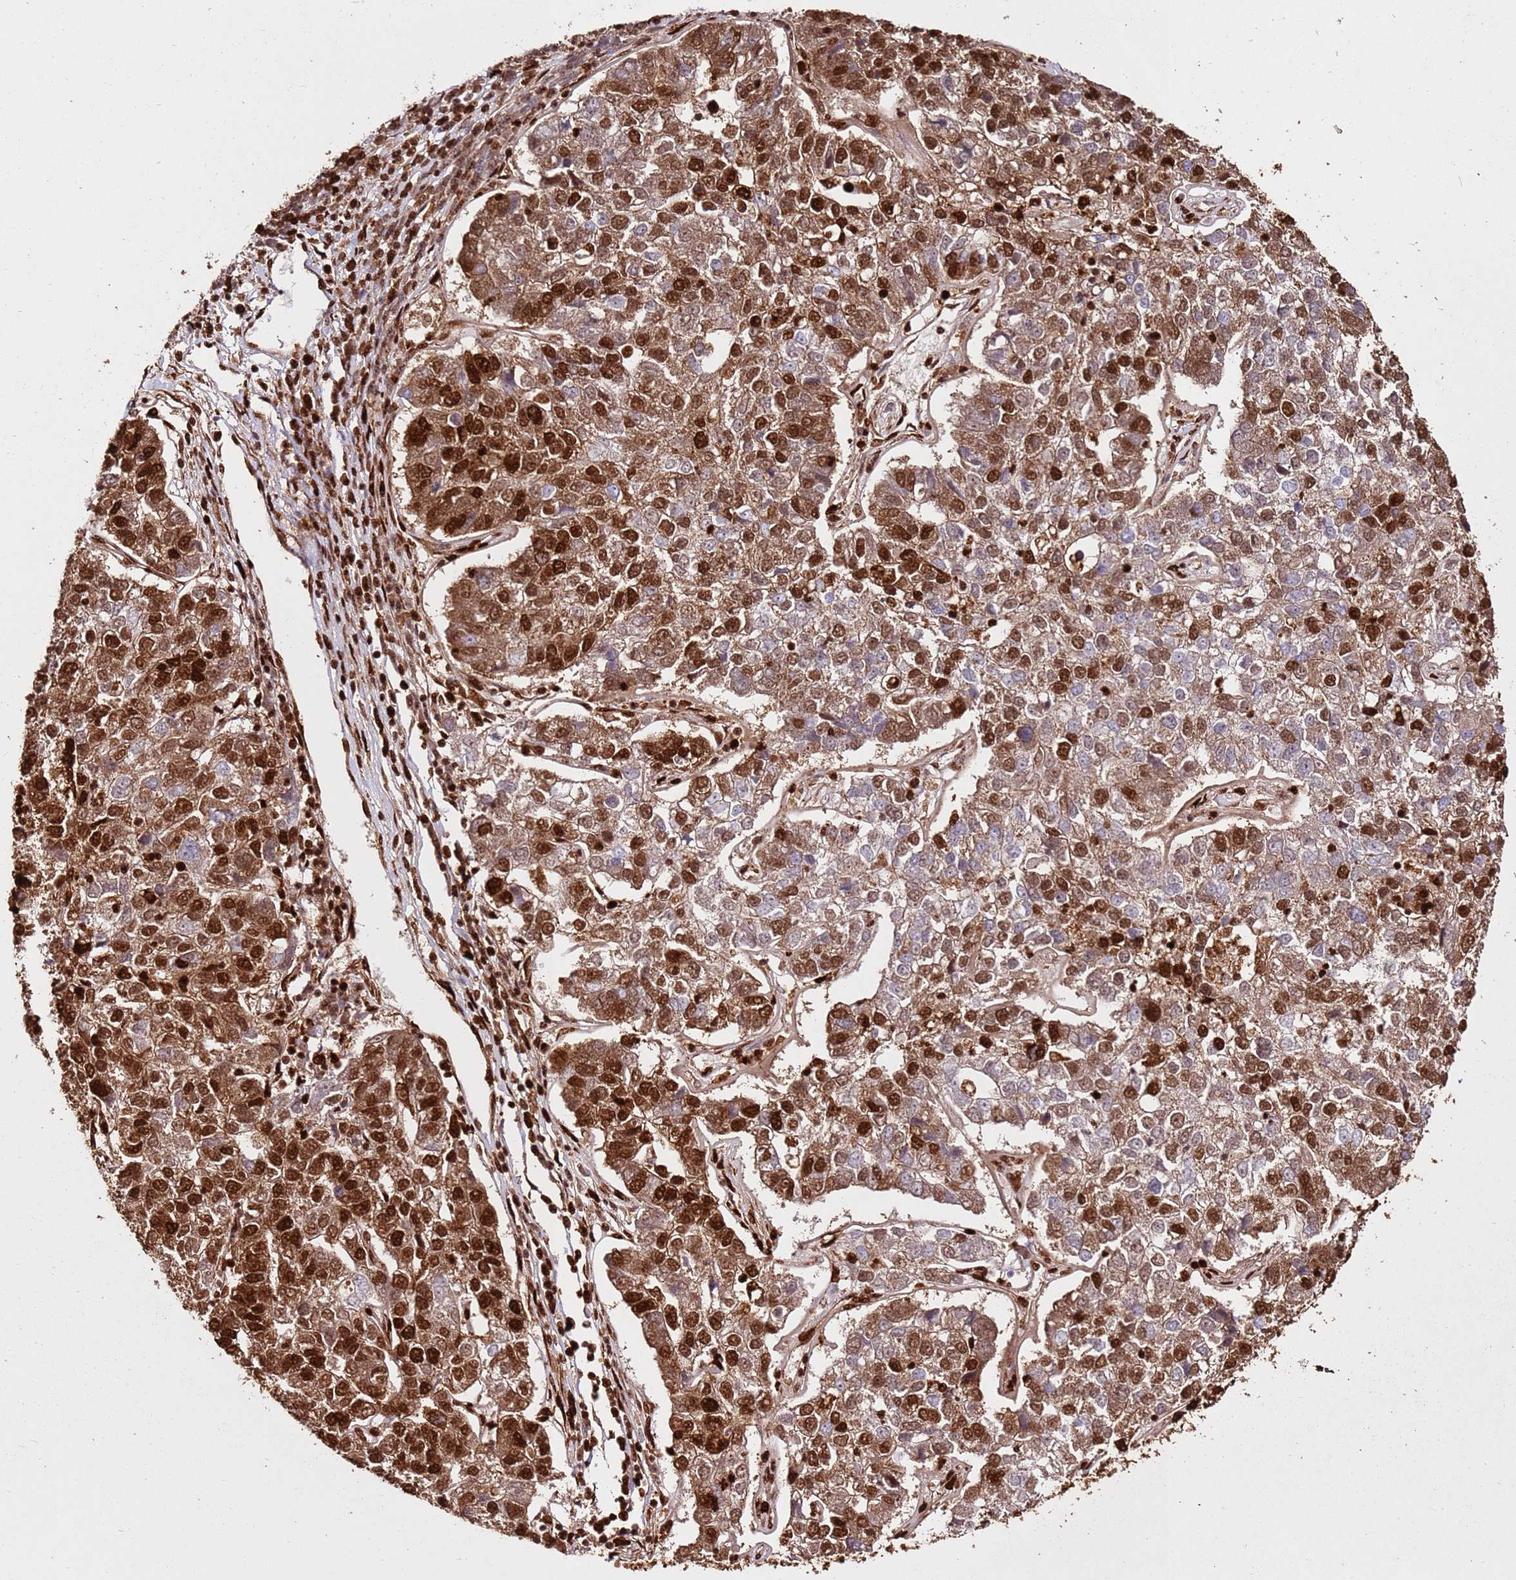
{"staining": {"intensity": "strong", "quantity": "25%-75%", "location": "nuclear"}, "tissue": "pancreatic cancer", "cell_type": "Tumor cells", "image_type": "cancer", "snomed": [{"axis": "morphology", "description": "Adenocarcinoma, NOS"}, {"axis": "topography", "description": "Pancreas"}], "caption": "DAB (3,3'-diaminobenzidine) immunohistochemical staining of human pancreatic adenocarcinoma demonstrates strong nuclear protein expression in approximately 25%-75% of tumor cells.", "gene": "HNRNPAB", "patient": {"sex": "female", "age": 61}}